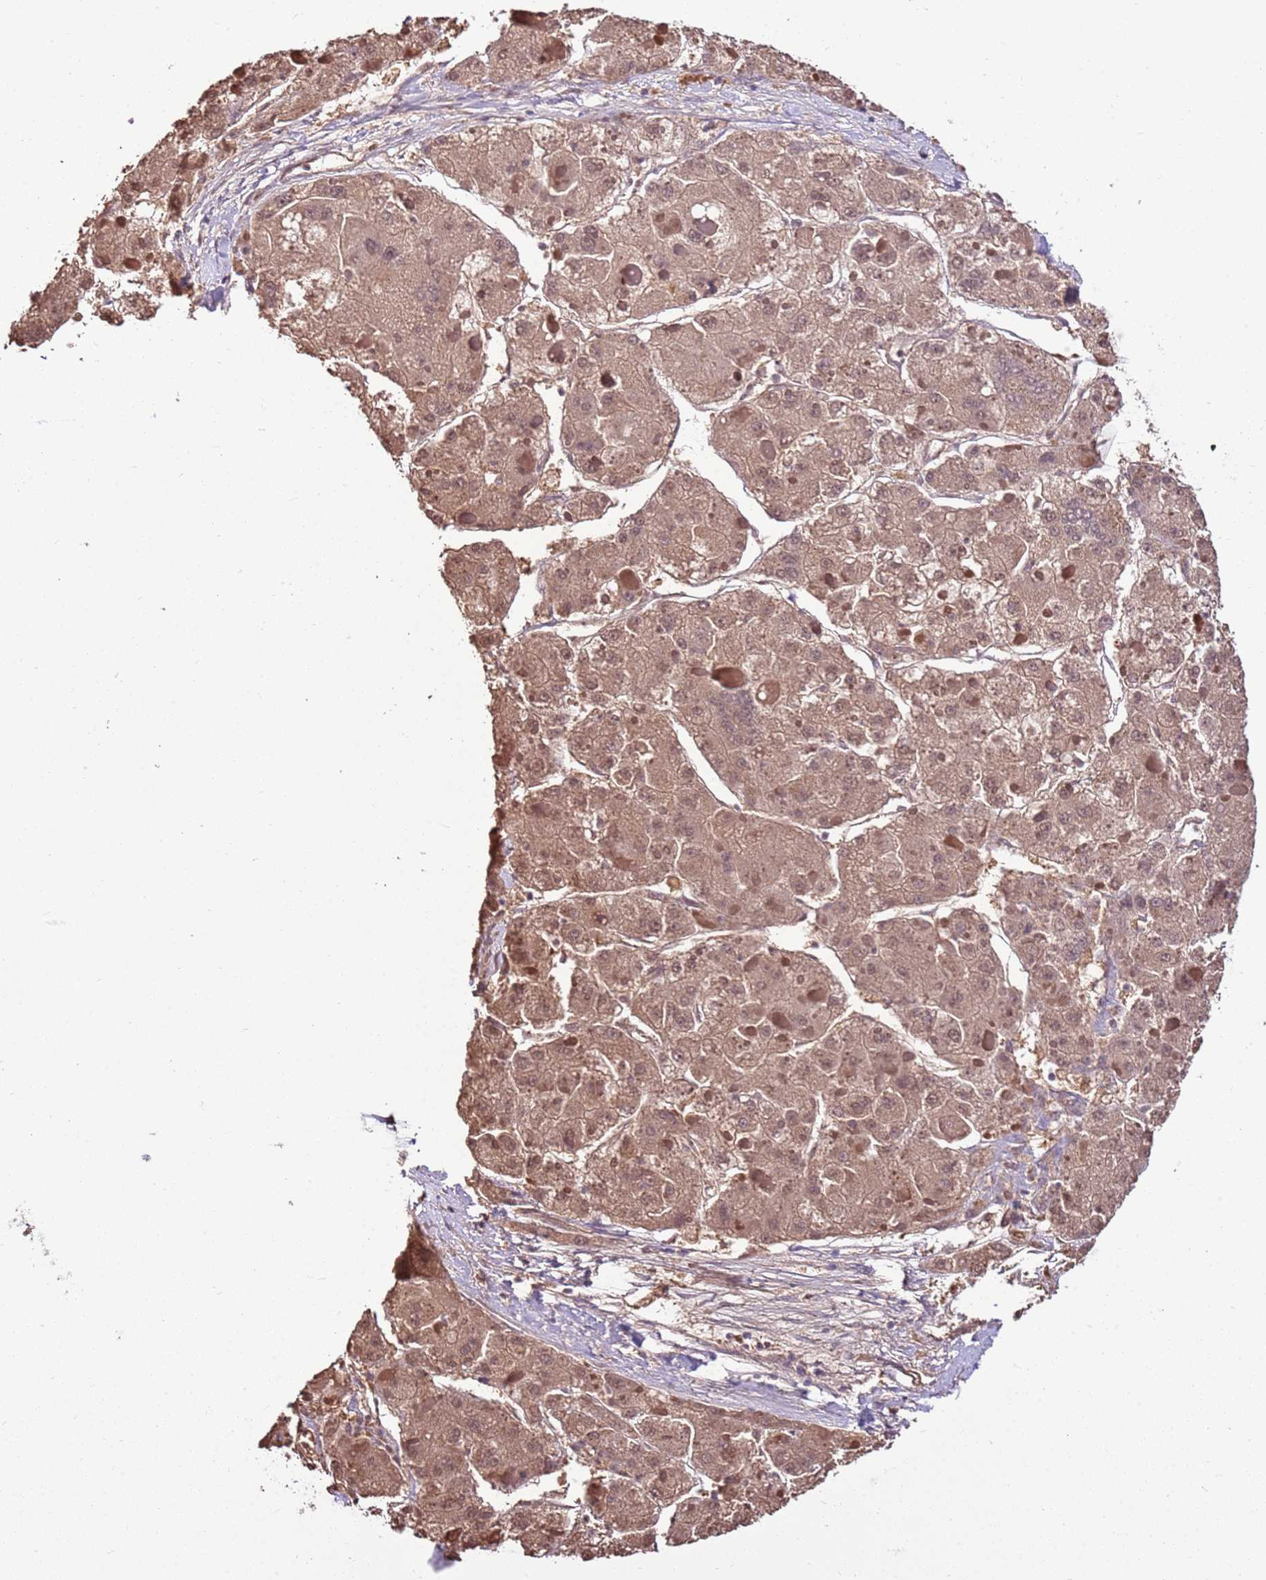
{"staining": {"intensity": "moderate", "quantity": ">75%", "location": "cytoplasmic/membranous,nuclear"}, "tissue": "liver cancer", "cell_type": "Tumor cells", "image_type": "cancer", "snomed": [{"axis": "morphology", "description": "Carcinoma, Hepatocellular, NOS"}, {"axis": "topography", "description": "Liver"}], "caption": "Immunohistochemistry (IHC) of human liver hepatocellular carcinoma shows medium levels of moderate cytoplasmic/membranous and nuclear staining in about >75% of tumor cells.", "gene": "BBS5", "patient": {"sex": "female", "age": 73}}